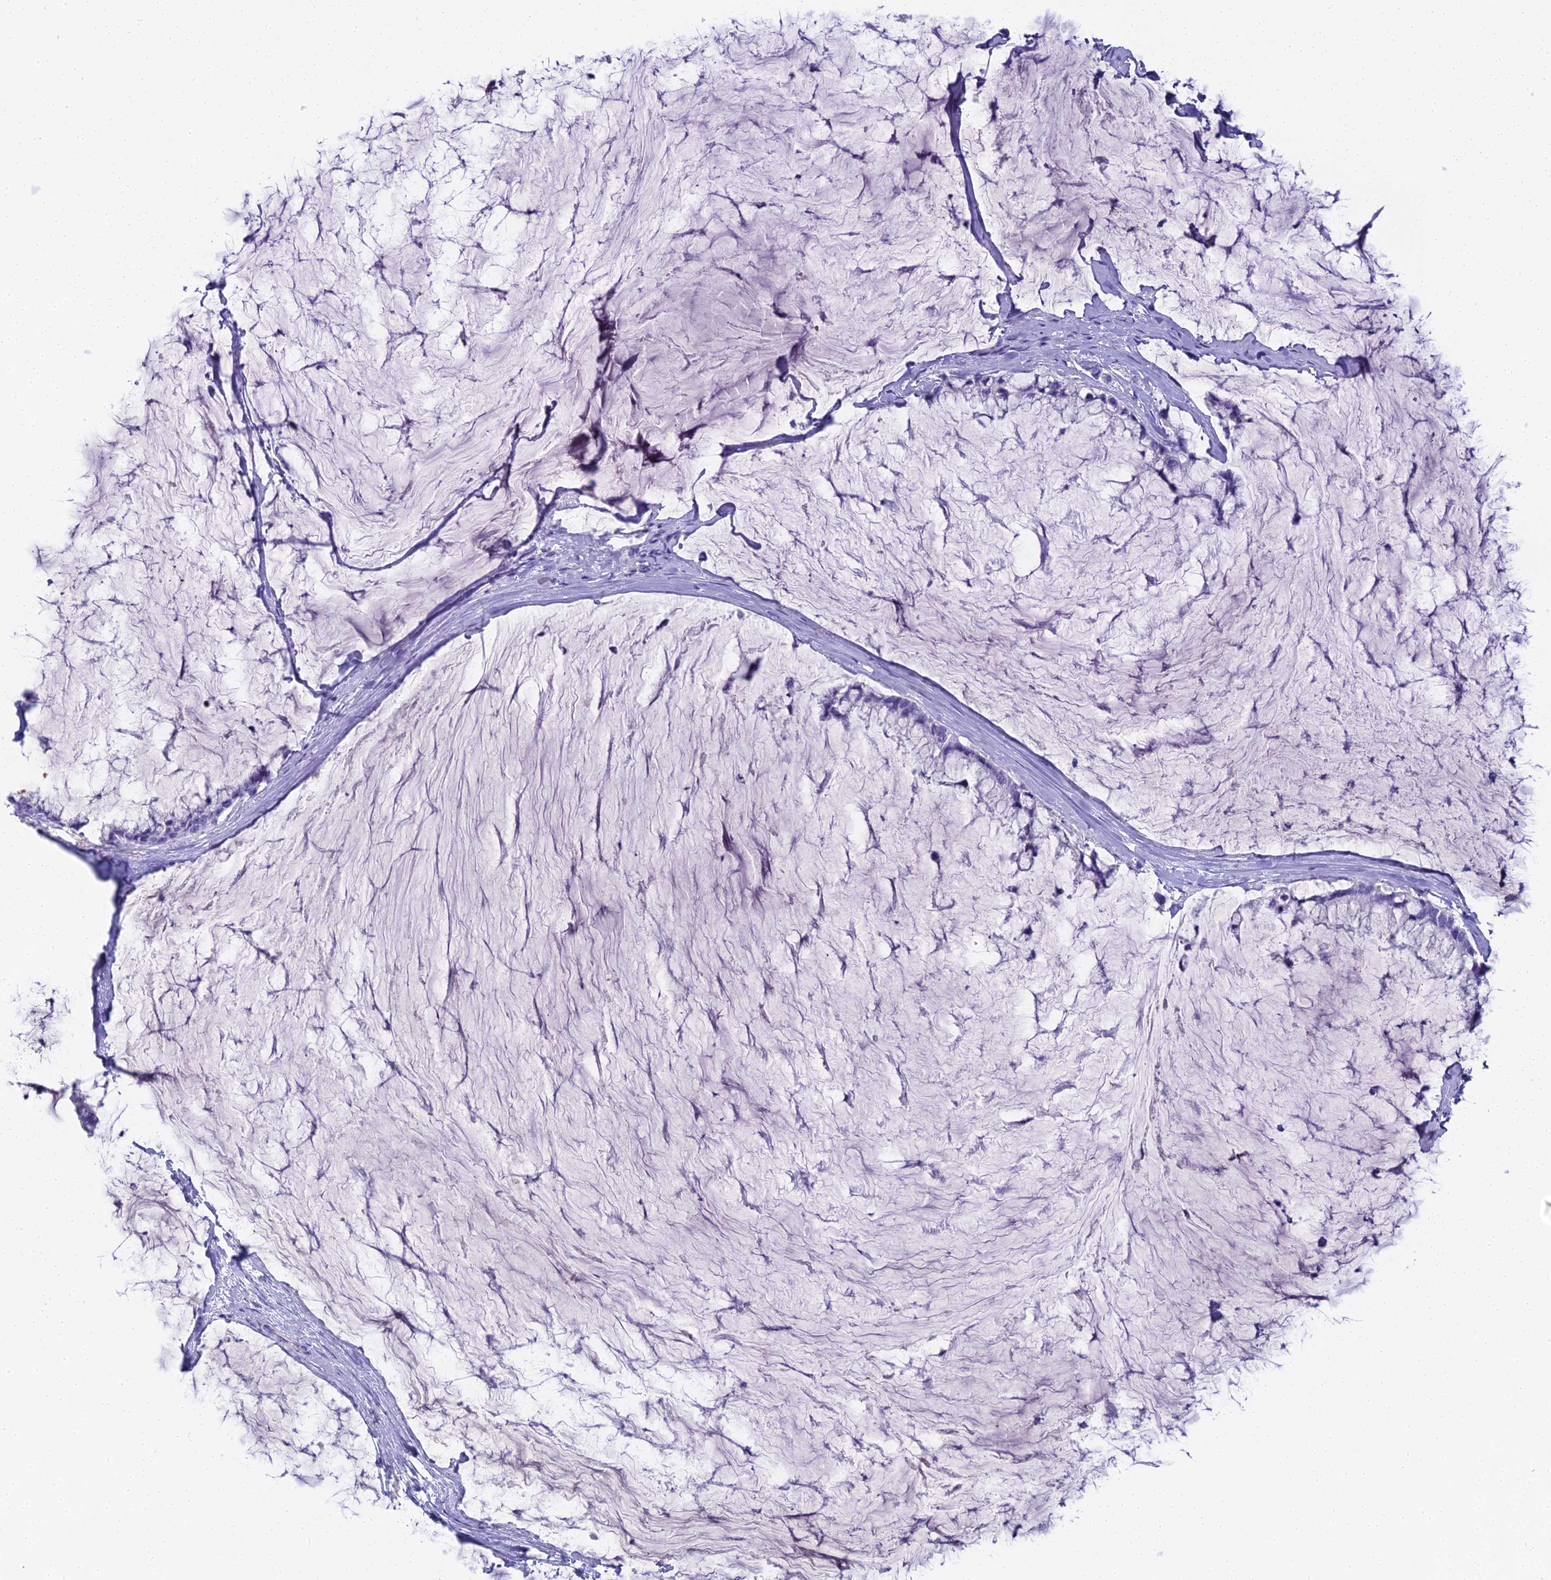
{"staining": {"intensity": "negative", "quantity": "none", "location": "none"}, "tissue": "ovarian cancer", "cell_type": "Tumor cells", "image_type": "cancer", "snomed": [{"axis": "morphology", "description": "Cystadenocarcinoma, mucinous, NOS"}, {"axis": "topography", "description": "Ovary"}], "caption": "This is a photomicrograph of immunohistochemistry staining of ovarian cancer (mucinous cystadenocarcinoma), which shows no expression in tumor cells. (DAB immunohistochemistry (IHC) with hematoxylin counter stain).", "gene": "UNC80", "patient": {"sex": "female", "age": 39}}